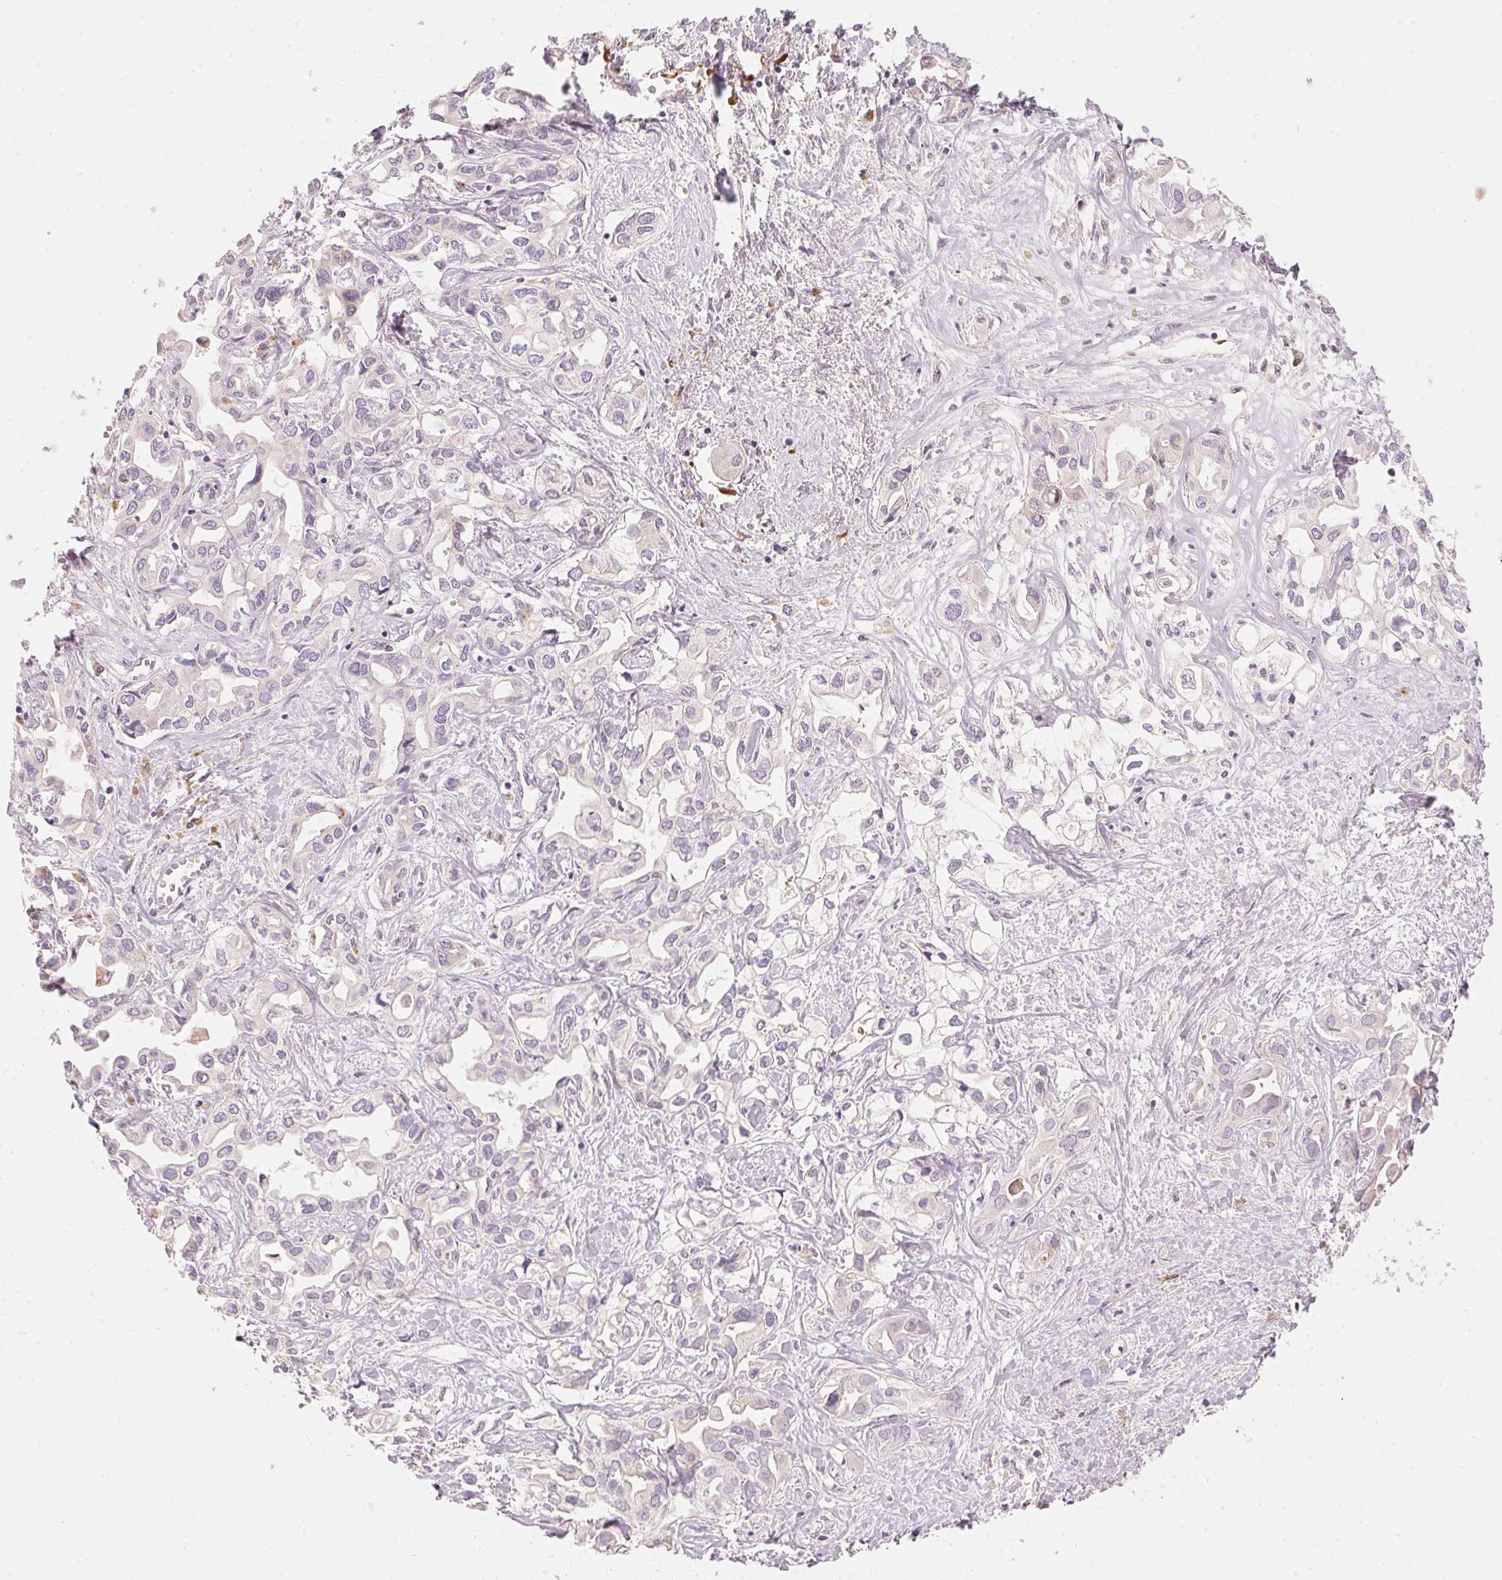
{"staining": {"intensity": "negative", "quantity": "none", "location": "none"}, "tissue": "liver cancer", "cell_type": "Tumor cells", "image_type": "cancer", "snomed": [{"axis": "morphology", "description": "Cholangiocarcinoma"}, {"axis": "topography", "description": "Liver"}], "caption": "Immunohistochemistry (IHC) of human liver cholangiocarcinoma demonstrates no staining in tumor cells.", "gene": "RMDN2", "patient": {"sex": "female", "age": 64}}